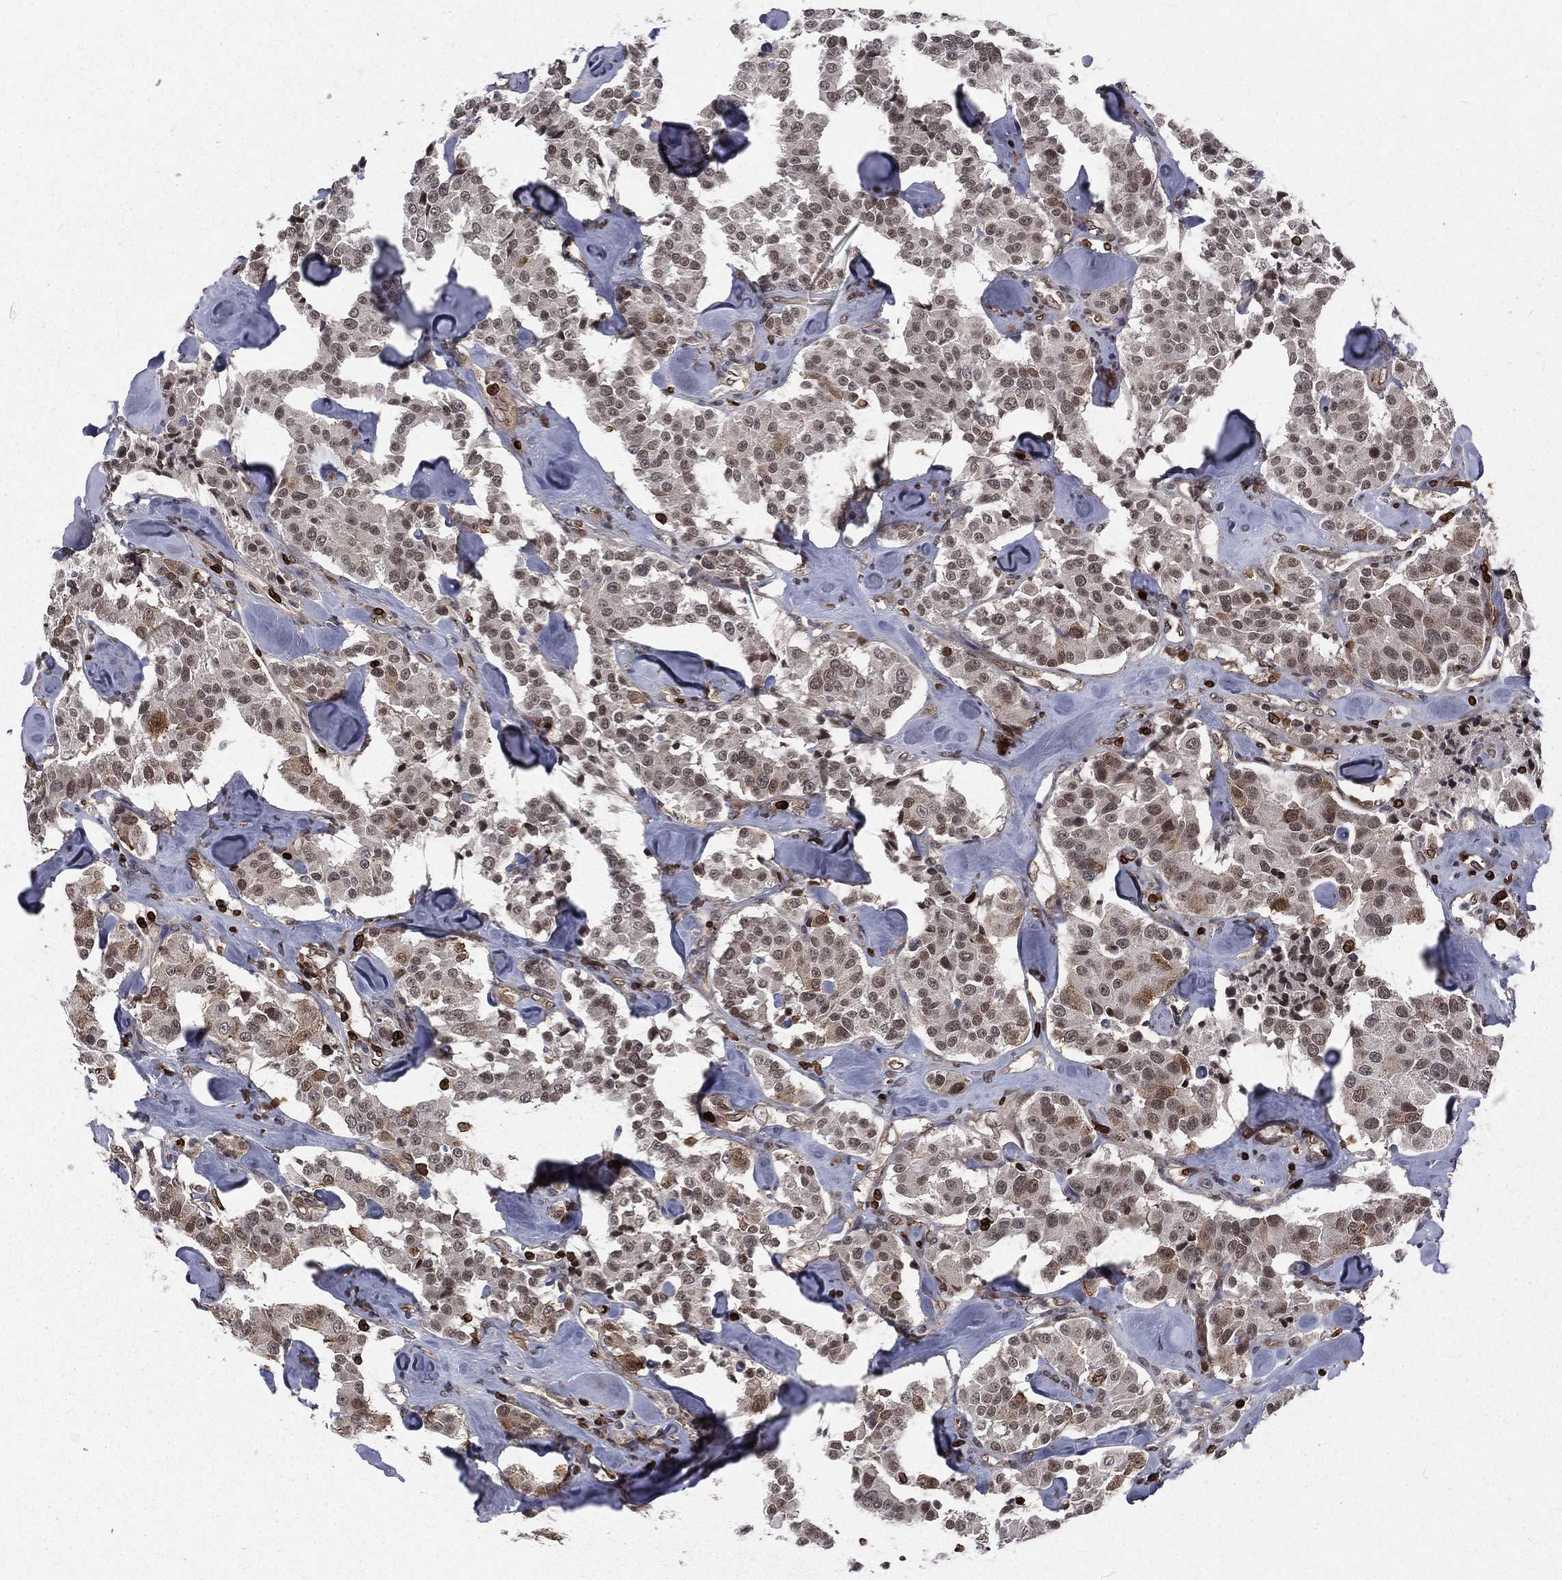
{"staining": {"intensity": "negative", "quantity": "none", "location": "none"}, "tissue": "carcinoid", "cell_type": "Tumor cells", "image_type": "cancer", "snomed": [{"axis": "morphology", "description": "Carcinoid, malignant, NOS"}, {"axis": "topography", "description": "Pancreas"}], "caption": "An immunohistochemistry photomicrograph of carcinoid (malignant) is shown. There is no staining in tumor cells of carcinoid (malignant). (DAB (3,3'-diaminobenzidine) immunohistochemistry visualized using brightfield microscopy, high magnification).", "gene": "LBR", "patient": {"sex": "male", "age": 41}}